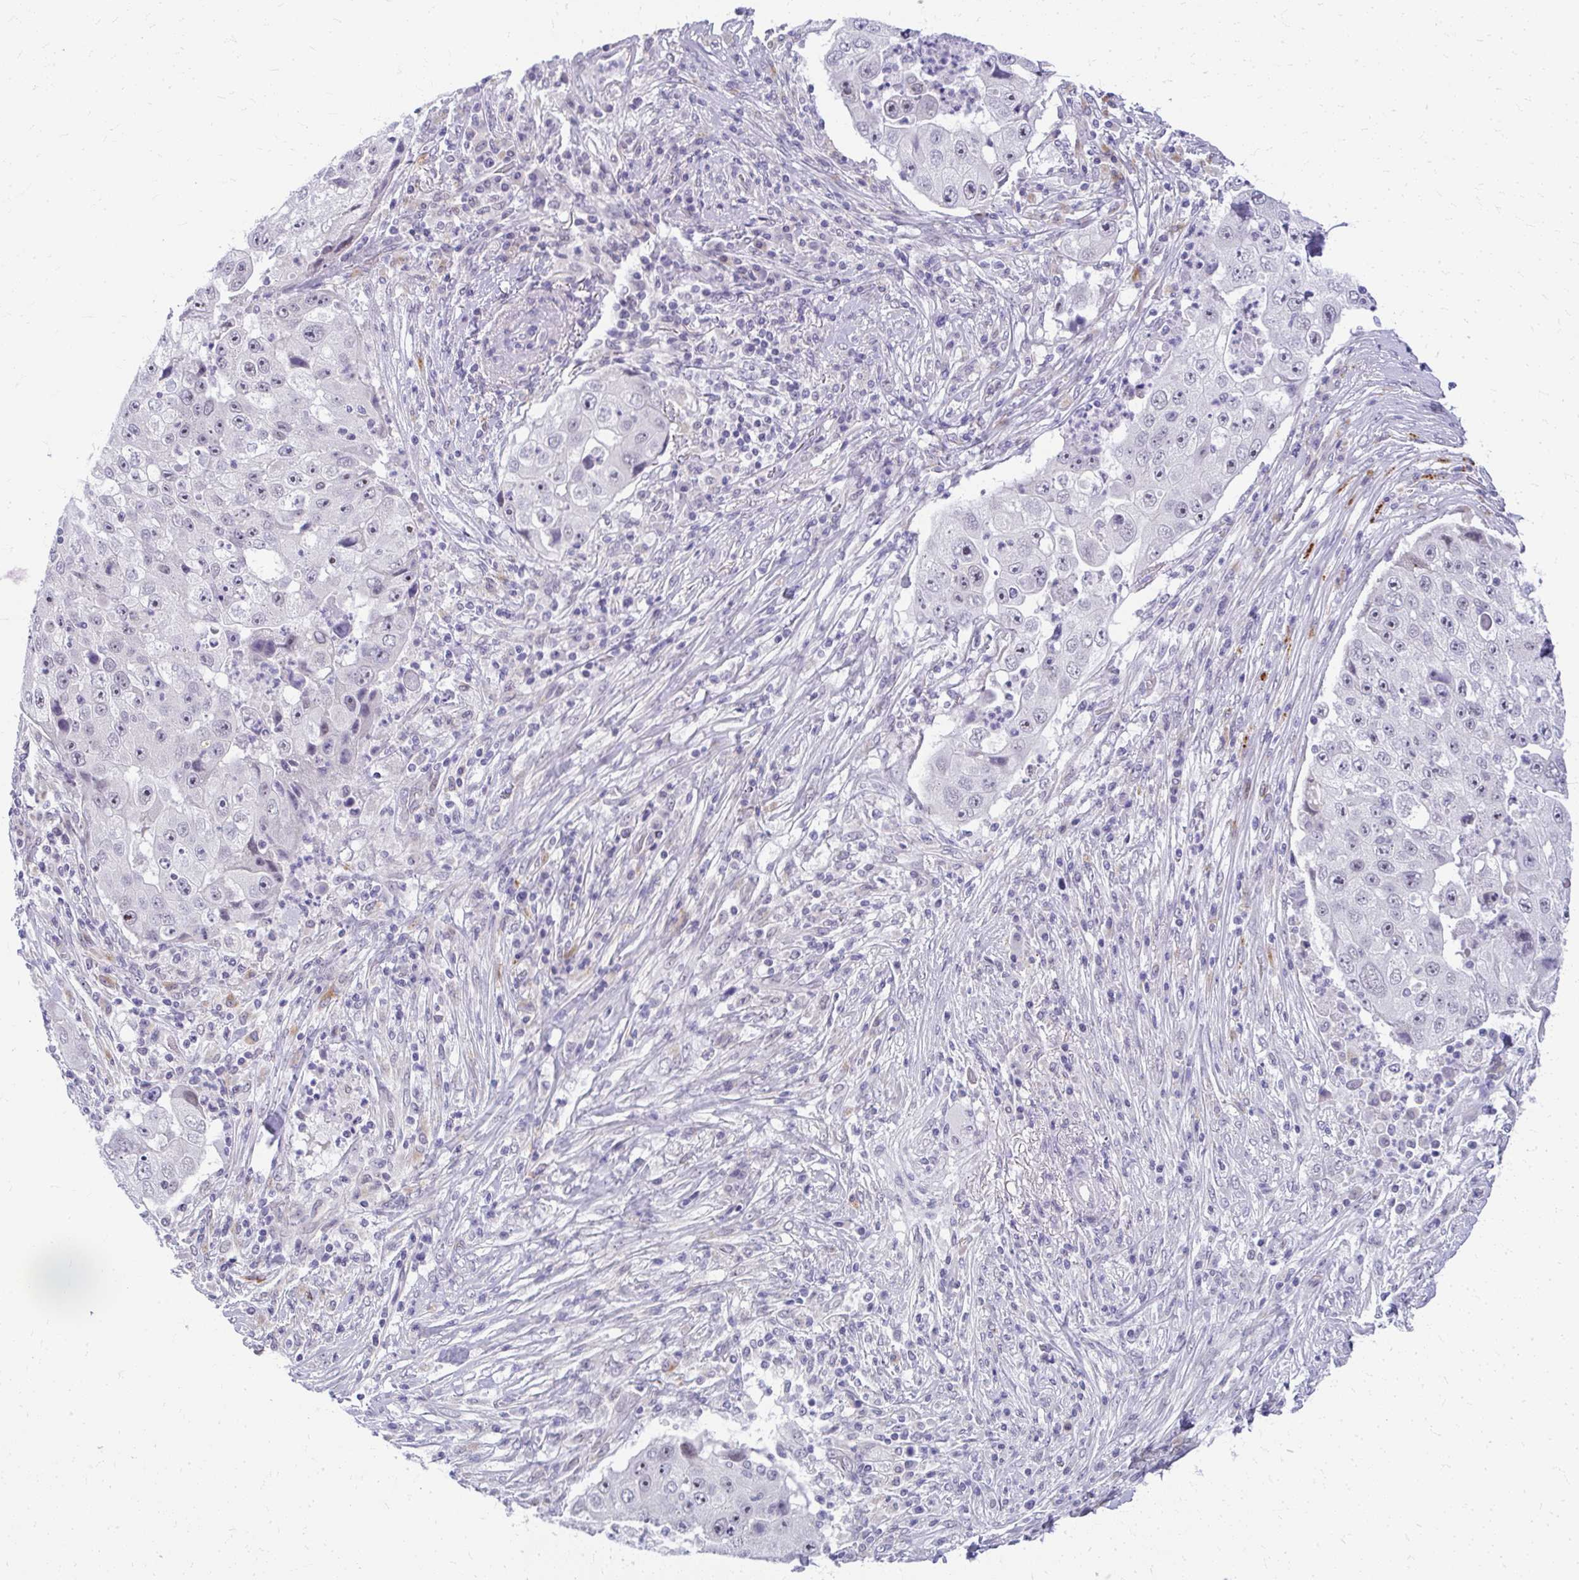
{"staining": {"intensity": "negative", "quantity": "none", "location": "none"}, "tissue": "lung cancer", "cell_type": "Tumor cells", "image_type": "cancer", "snomed": [{"axis": "morphology", "description": "Squamous cell carcinoma, NOS"}, {"axis": "topography", "description": "Lung"}], "caption": "The IHC micrograph has no significant expression in tumor cells of lung cancer (squamous cell carcinoma) tissue.", "gene": "TEX33", "patient": {"sex": "male", "age": 64}}